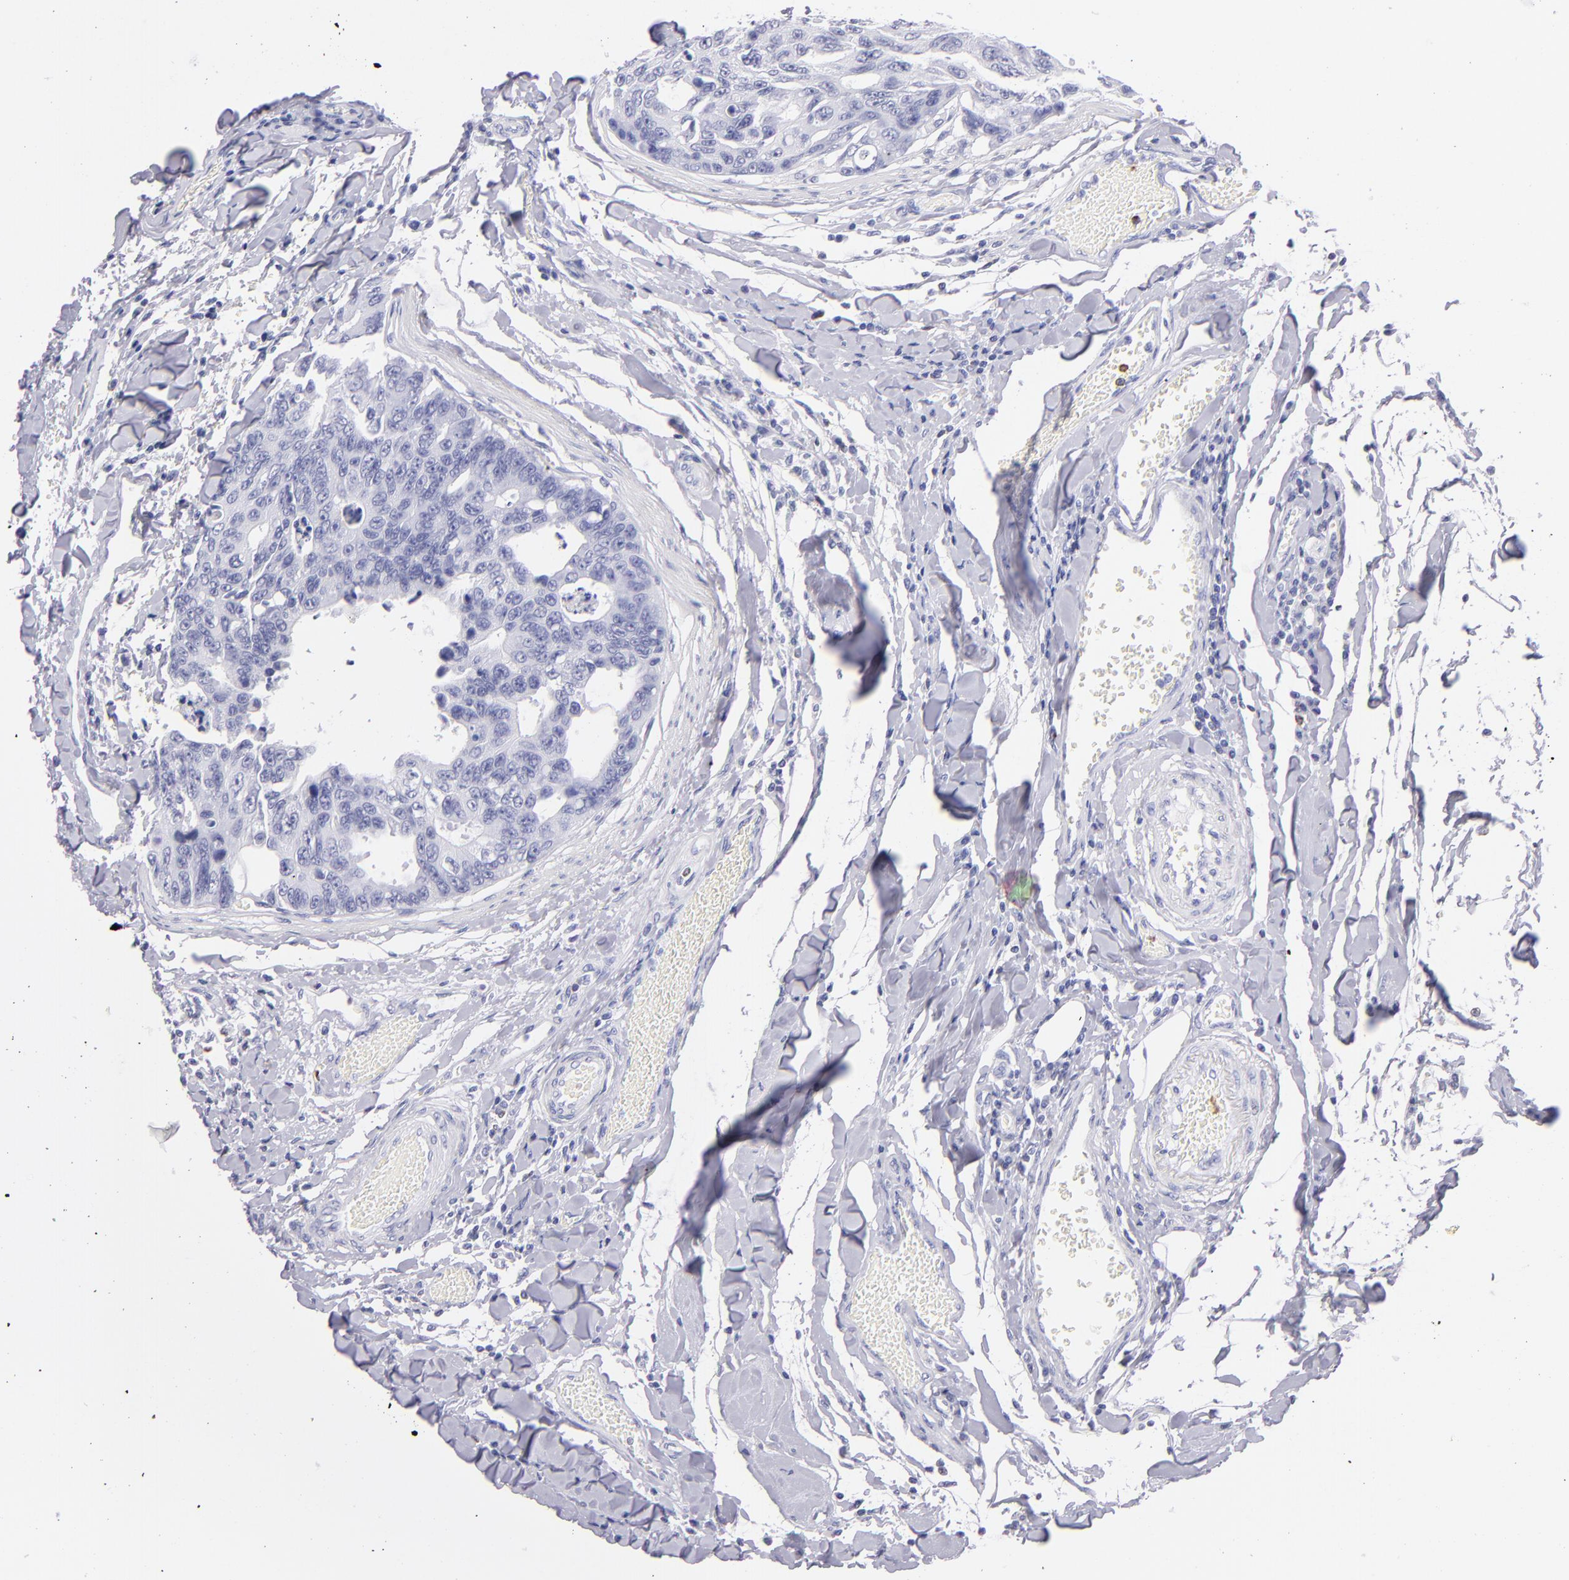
{"staining": {"intensity": "negative", "quantity": "none", "location": "none"}, "tissue": "colorectal cancer", "cell_type": "Tumor cells", "image_type": "cancer", "snomed": [{"axis": "morphology", "description": "Adenocarcinoma, NOS"}, {"axis": "topography", "description": "Colon"}], "caption": "Tumor cells show no significant expression in colorectal cancer (adenocarcinoma).", "gene": "PRF1", "patient": {"sex": "female", "age": 86}}